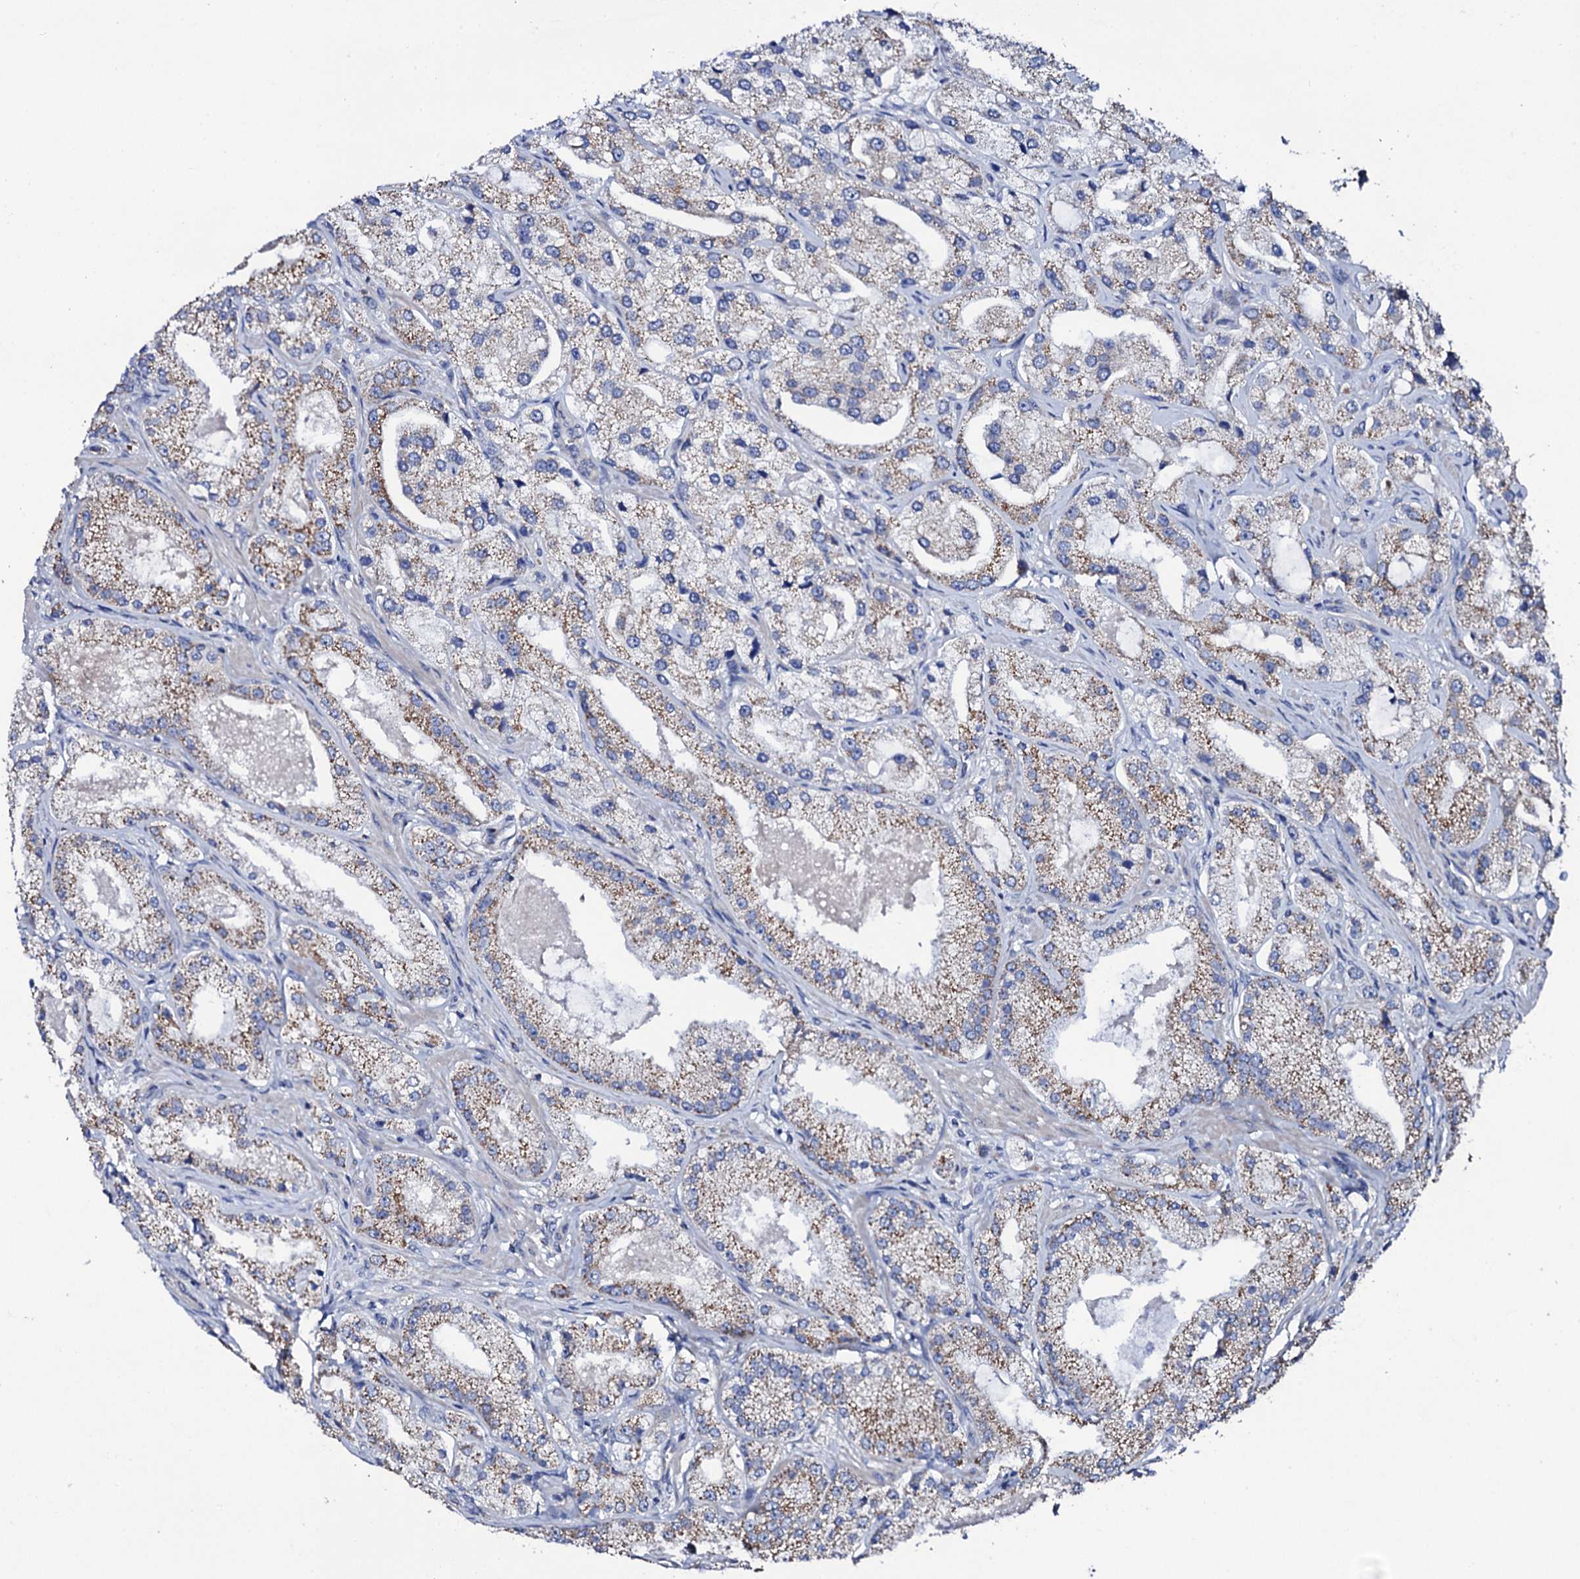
{"staining": {"intensity": "moderate", "quantity": "25%-75%", "location": "cytoplasmic/membranous"}, "tissue": "prostate cancer", "cell_type": "Tumor cells", "image_type": "cancer", "snomed": [{"axis": "morphology", "description": "Adenocarcinoma, Low grade"}, {"axis": "topography", "description": "Prostate"}], "caption": "Immunohistochemistry photomicrograph of neoplastic tissue: human prostate cancer (adenocarcinoma (low-grade)) stained using IHC reveals medium levels of moderate protein expression localized specifically in the cytoplasmic/membranous of tumor cells, appearing as a cytoplasmic/membranous brown color.", "gene": "TCAF2", "patient": {"sex": "male", "age": 69}}